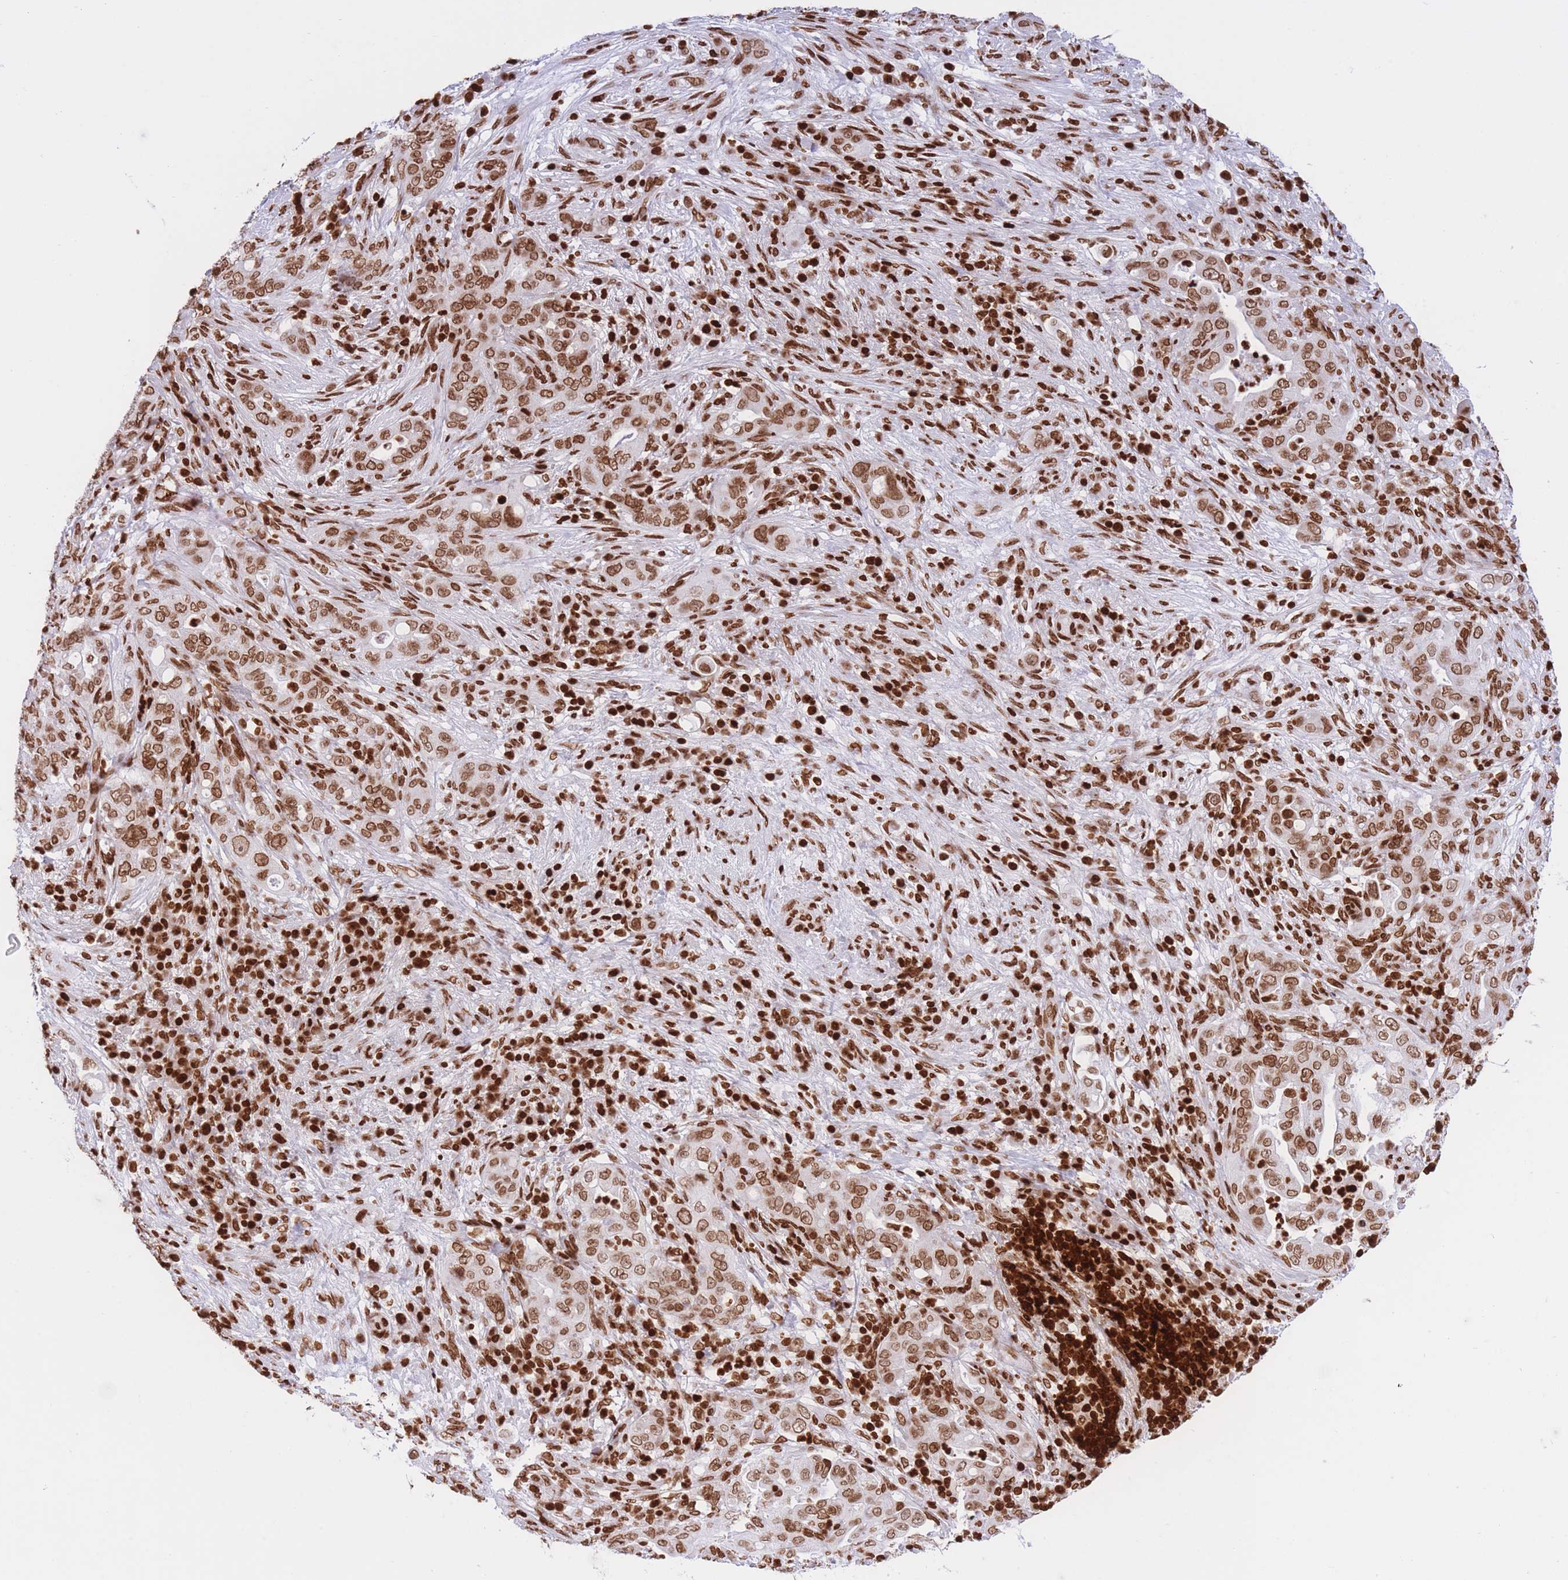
{"staining": {"intensity": "moderate", "quantity": ">75%", "location": "nuclear"}, "tissue": "pancreatic cancer", "cell_type": "Tumor cells", "image_type": "cancer", "snomed": [{"axis": "morphology", "description": "Adenocarcinoma, NOS"}, {"axis": "topography", "description": "Pancreas"}], "caption": "Adenocarcinoma (pancreatic) tissue demonstrates moderate nuclear positivity in approximately >75% of tumor cells (DAB IHC with brightfield microscopy, high magnification).", "gene": "H2BC11", "patient": {"sex": "female", "age": 63}}